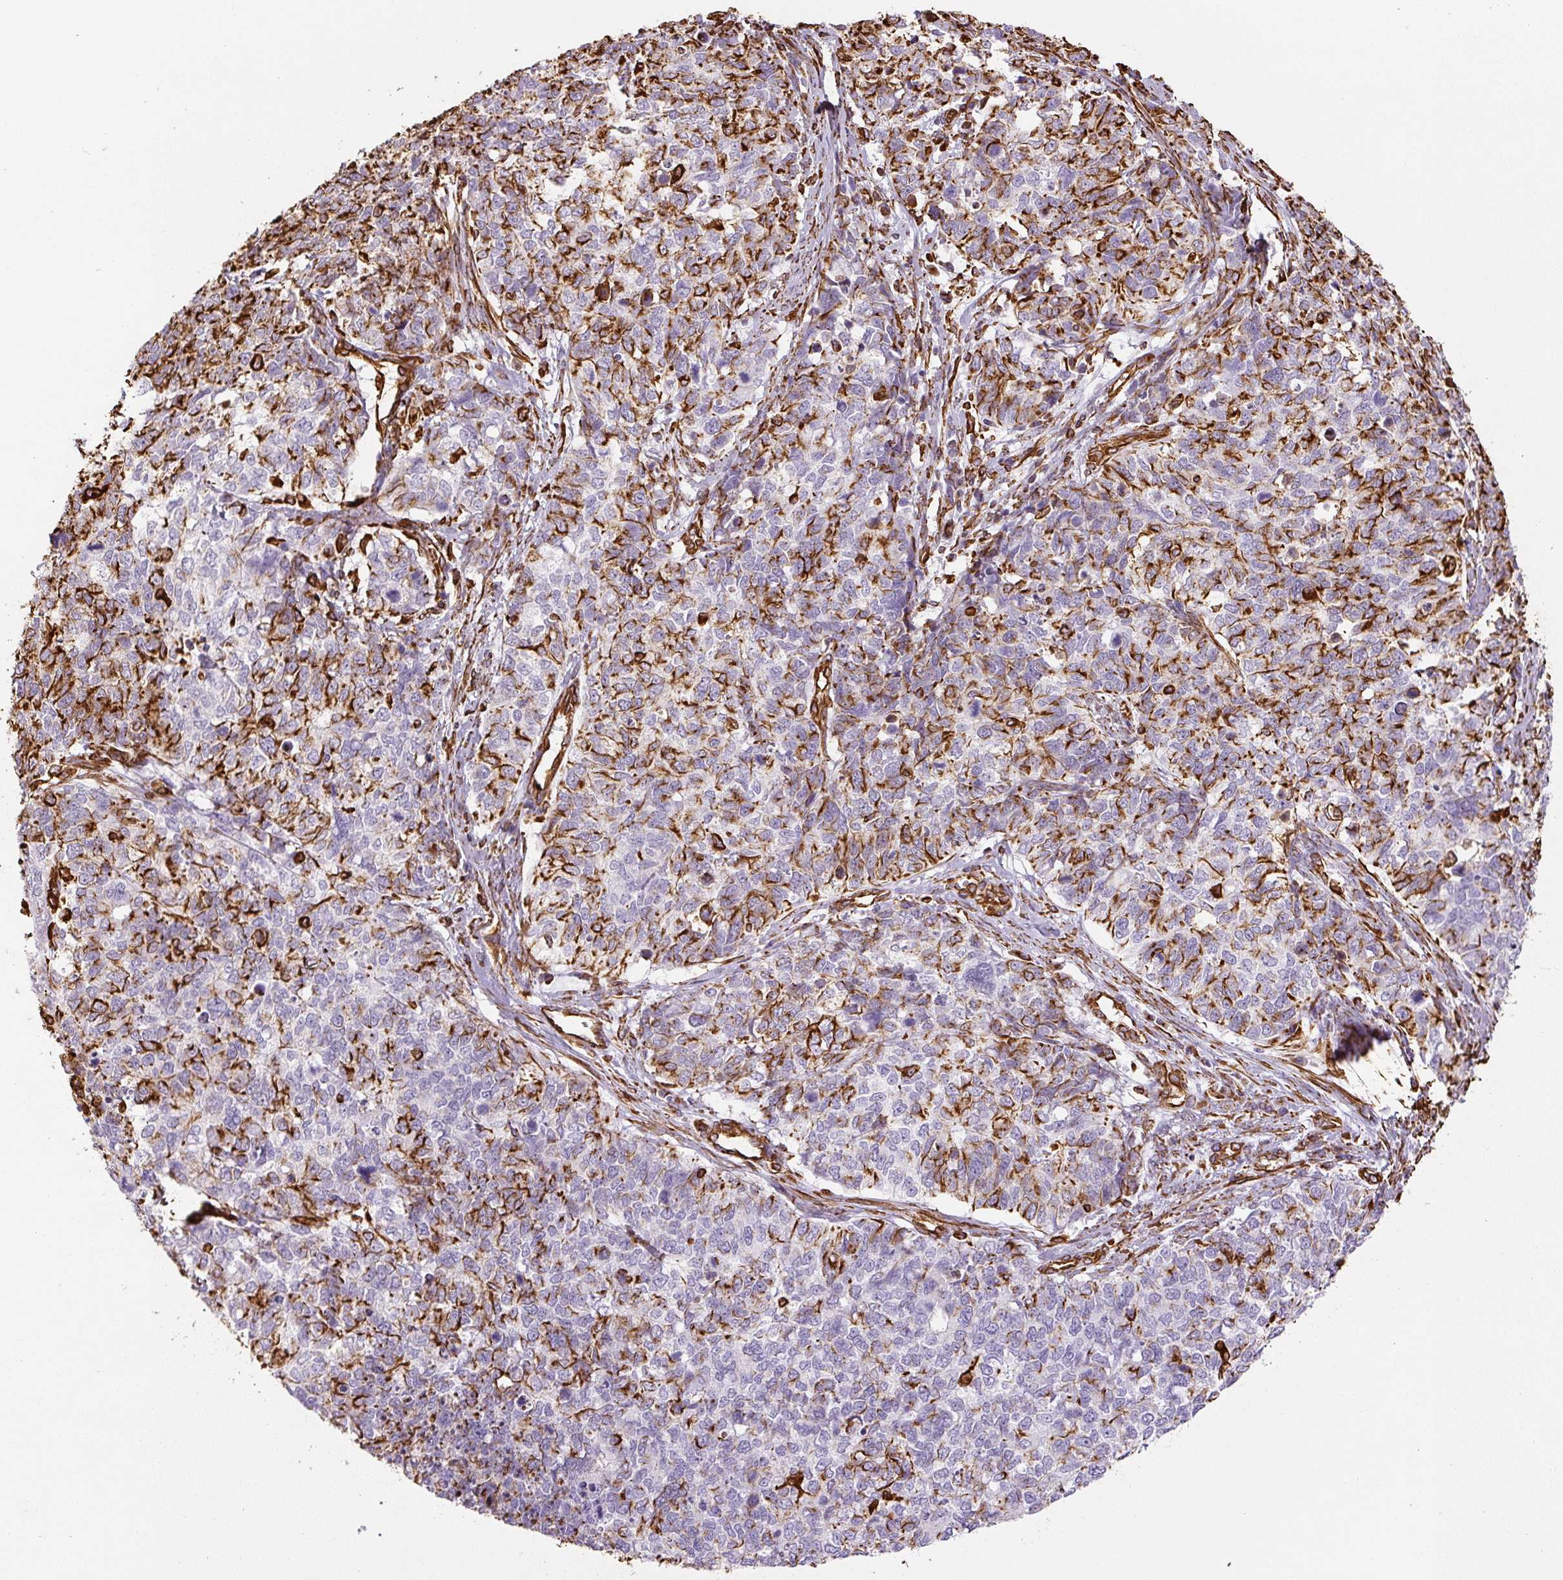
{"staining": {"intensity": "strong", "quantity": "<25%", "location": "cytoplasmic/membranous"}, "tissue": "cervical cancer", "cell_type": "Tumor cells", "image_type": "cancer", "snomed": [{"axis": "morphology", "description": "Squamous cell carcinoma, NOS"}, {"axis": "topography", "description": "Cervix"}], "caption": "Approximately <25% of tumor cells in cervical cancer (squamous cell carcinoma) exhibit strong cytoplasmic/membranous protein staining as visualized by brown immunohistochemical staining.", "gene": "VIM", "patient": {"sex": "female", "age": 63}}